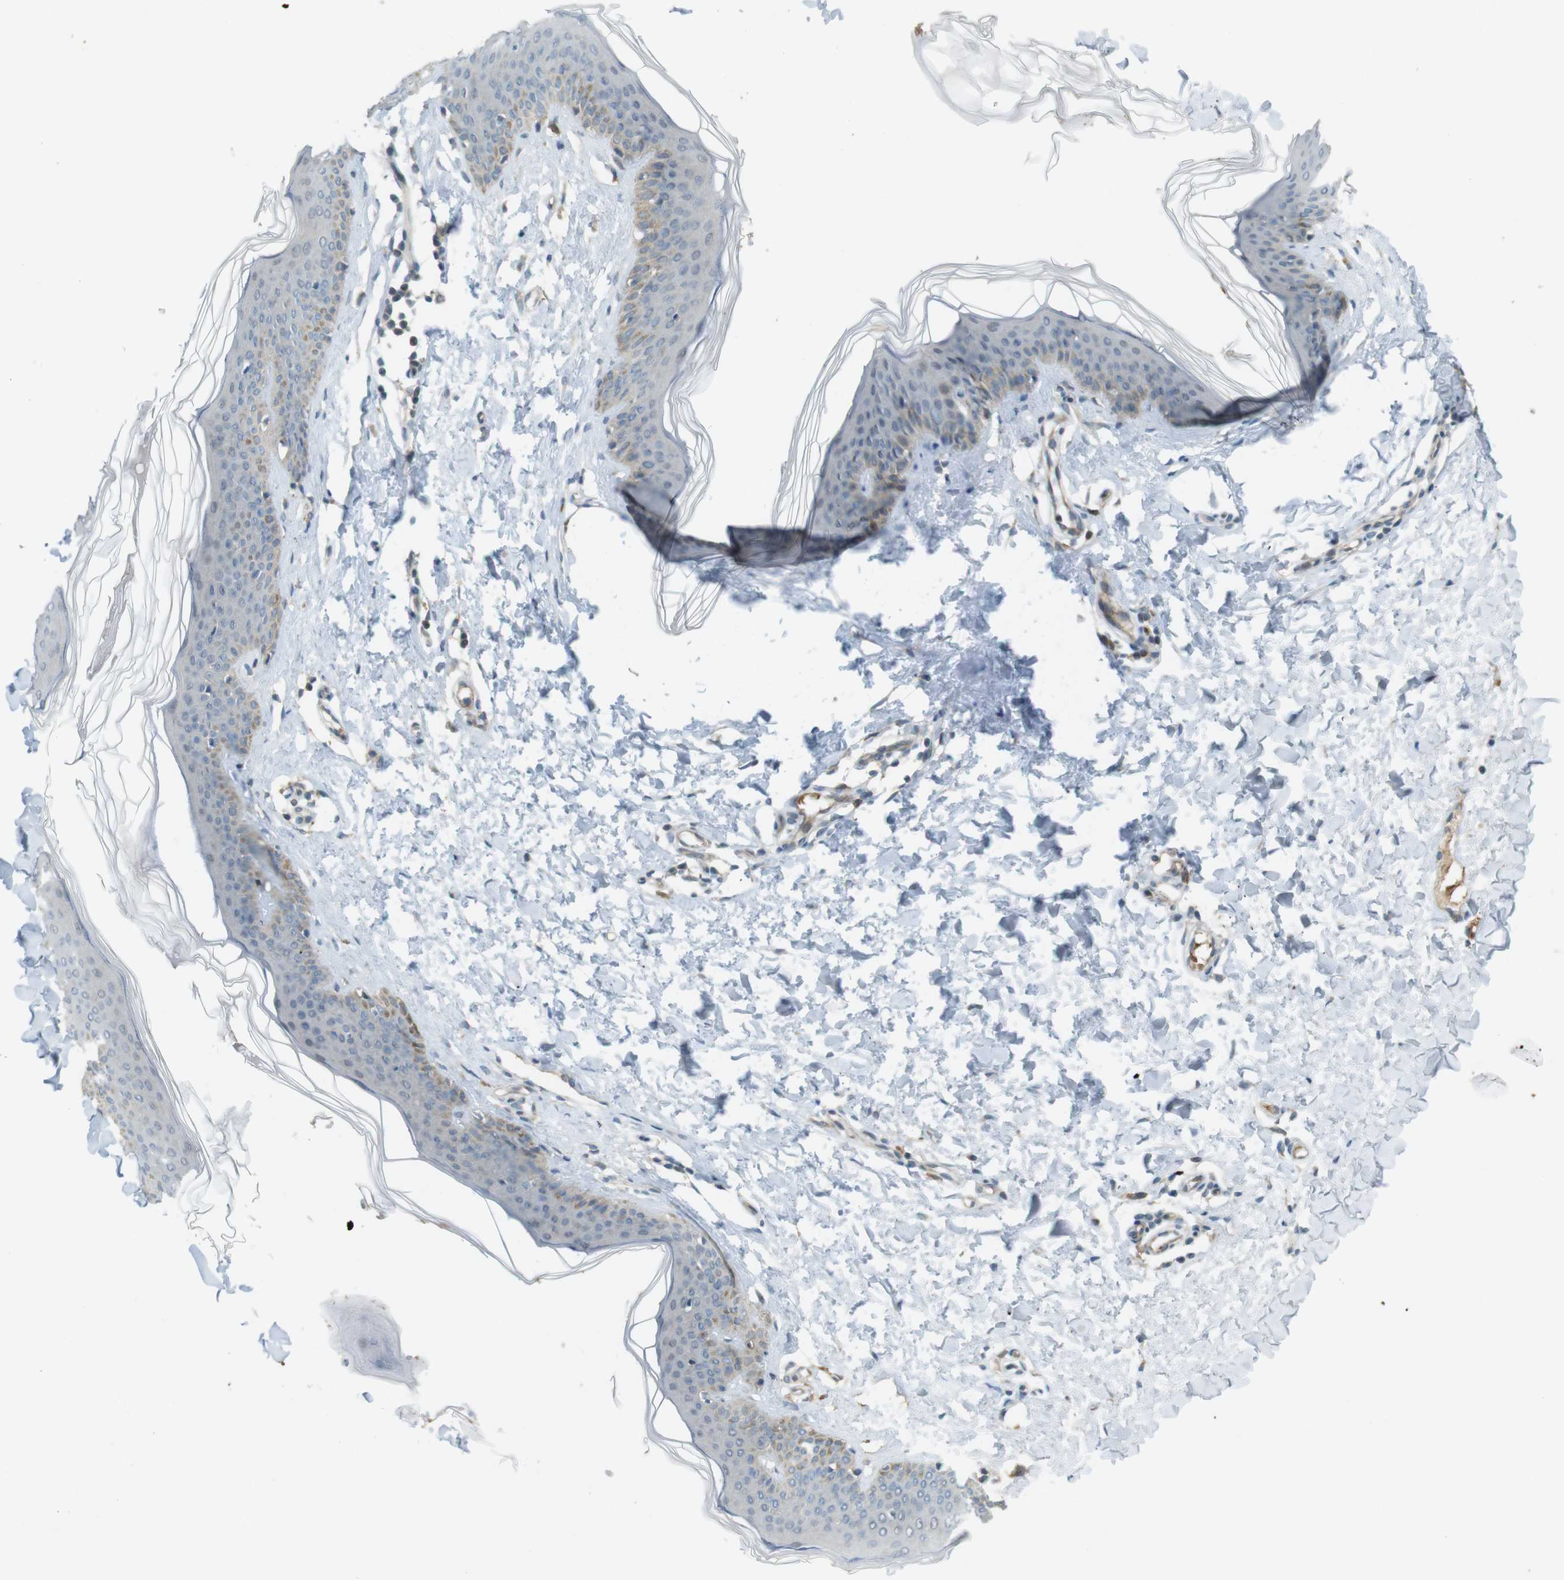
{"staining": {"intensity": "negative", "quantity": "none", "location": "none"}, "tissue": "skin", "cell_type": "Fibroblasts", "image_type": "normal", "snomed": [{"axis": "morphology", "description": "Normal tissue, NOS"}, {"axis": "topography", "description": "Skin"}], "caption": "An immunohistochemistry histopathology image of benign skin is shown. There is no staining in fibroblasts of skin.", "gene": "ZDHHC20", "patient": {"sex": "female", "age": 17}}